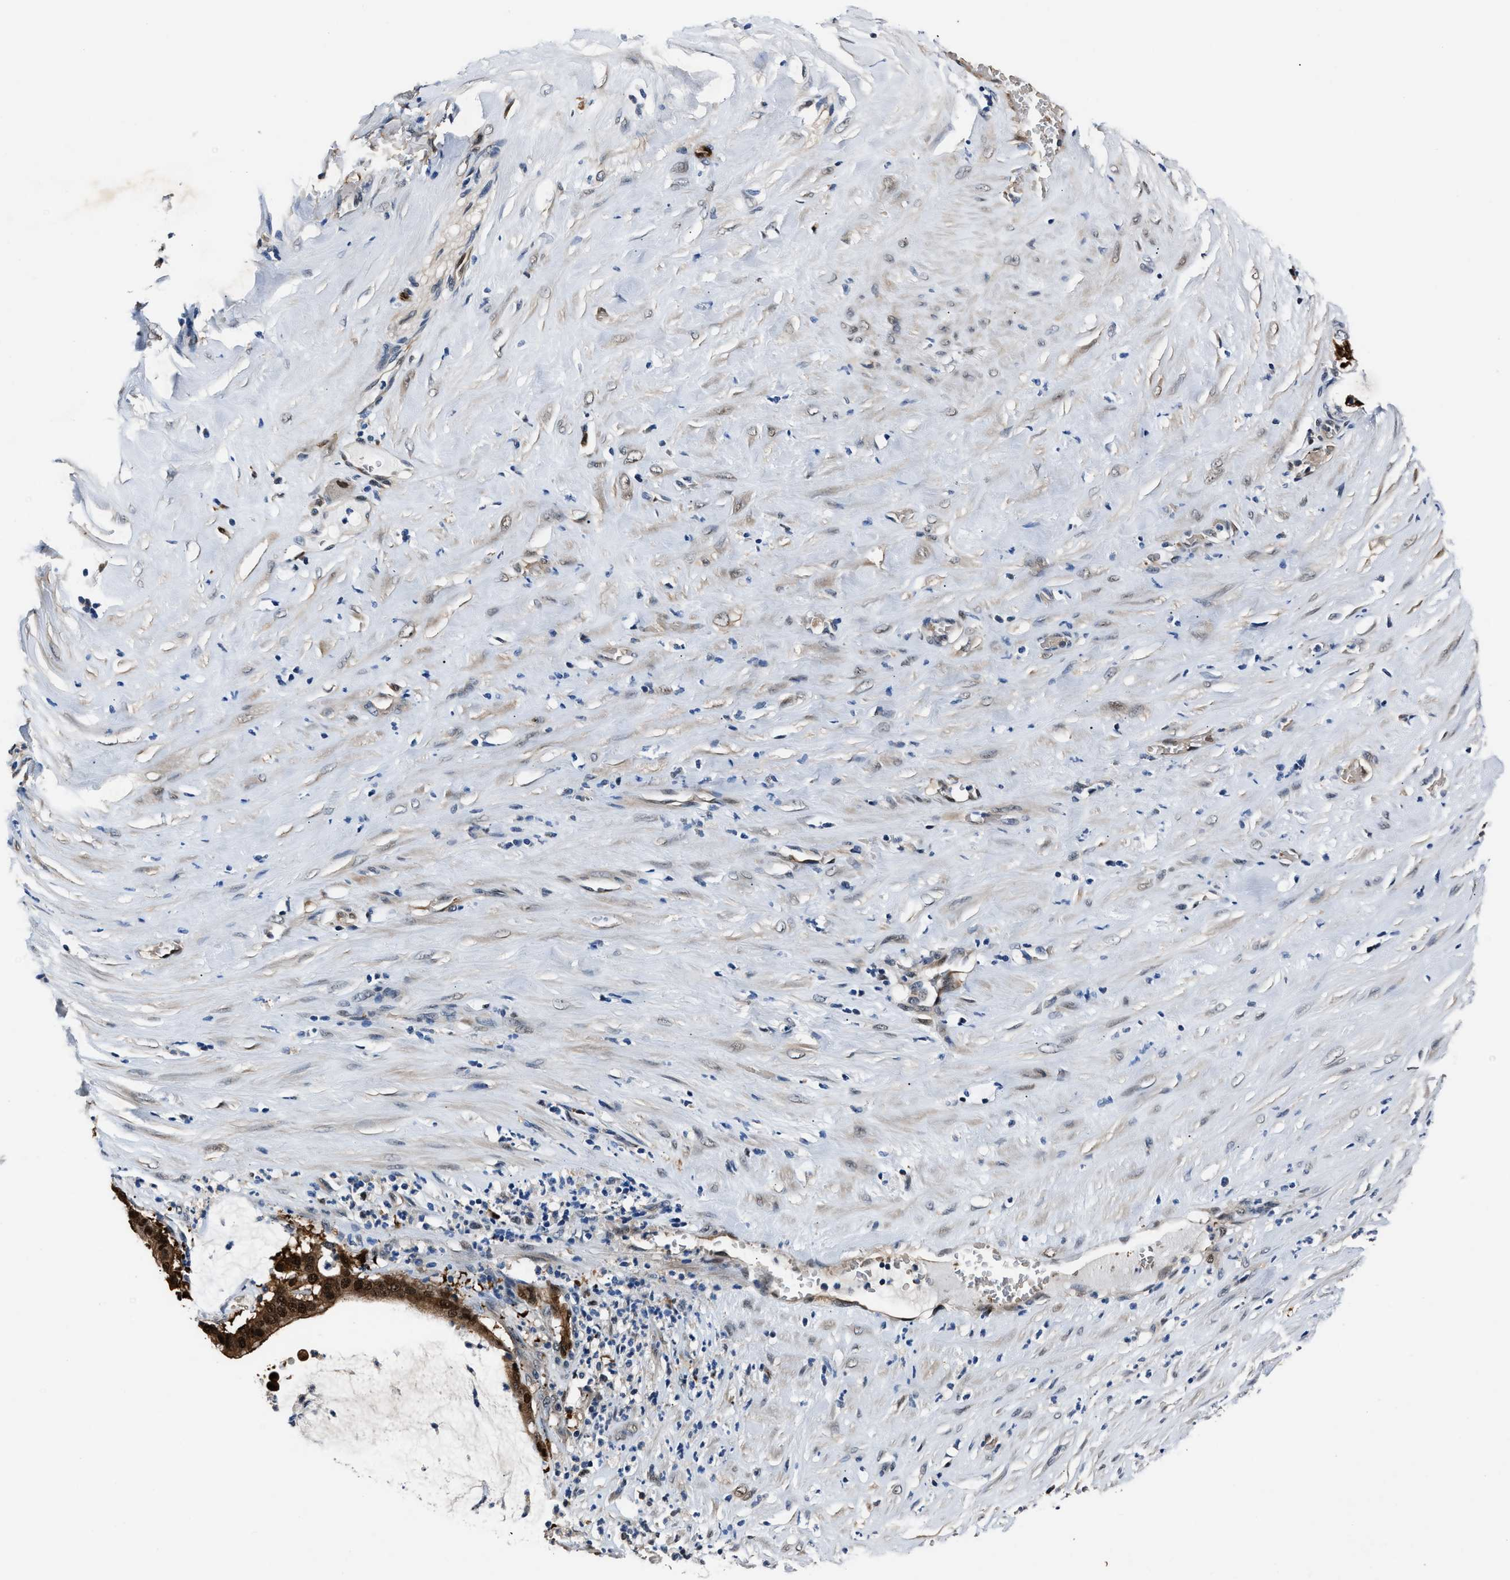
{"staining": {"intensity": "strong", "quantity": ">75%", "location": "cytoplasmic/membranous,nuclear"}, "tissue": "pancreatic cancer", "cell_type": "Tumor cells", "image_type": "cancer", "snomed": [{"axis": "morphology", "description": "Adenocarcinoma, NOS"}, {"axis": "topography", "description": "Pancreas"}], "caption": "Pancreatic cancer (adenocarcinoma) was stained to show a protein in brown. There is high levels of strong cytoplasmic/membranous and nuclear expression in about >75% of tumor cells. (brown staining indicates protein expression, while blue staining denotes nuclei).", "gene": "PPA1", "patient": {"sex": "male", "age": 41}}